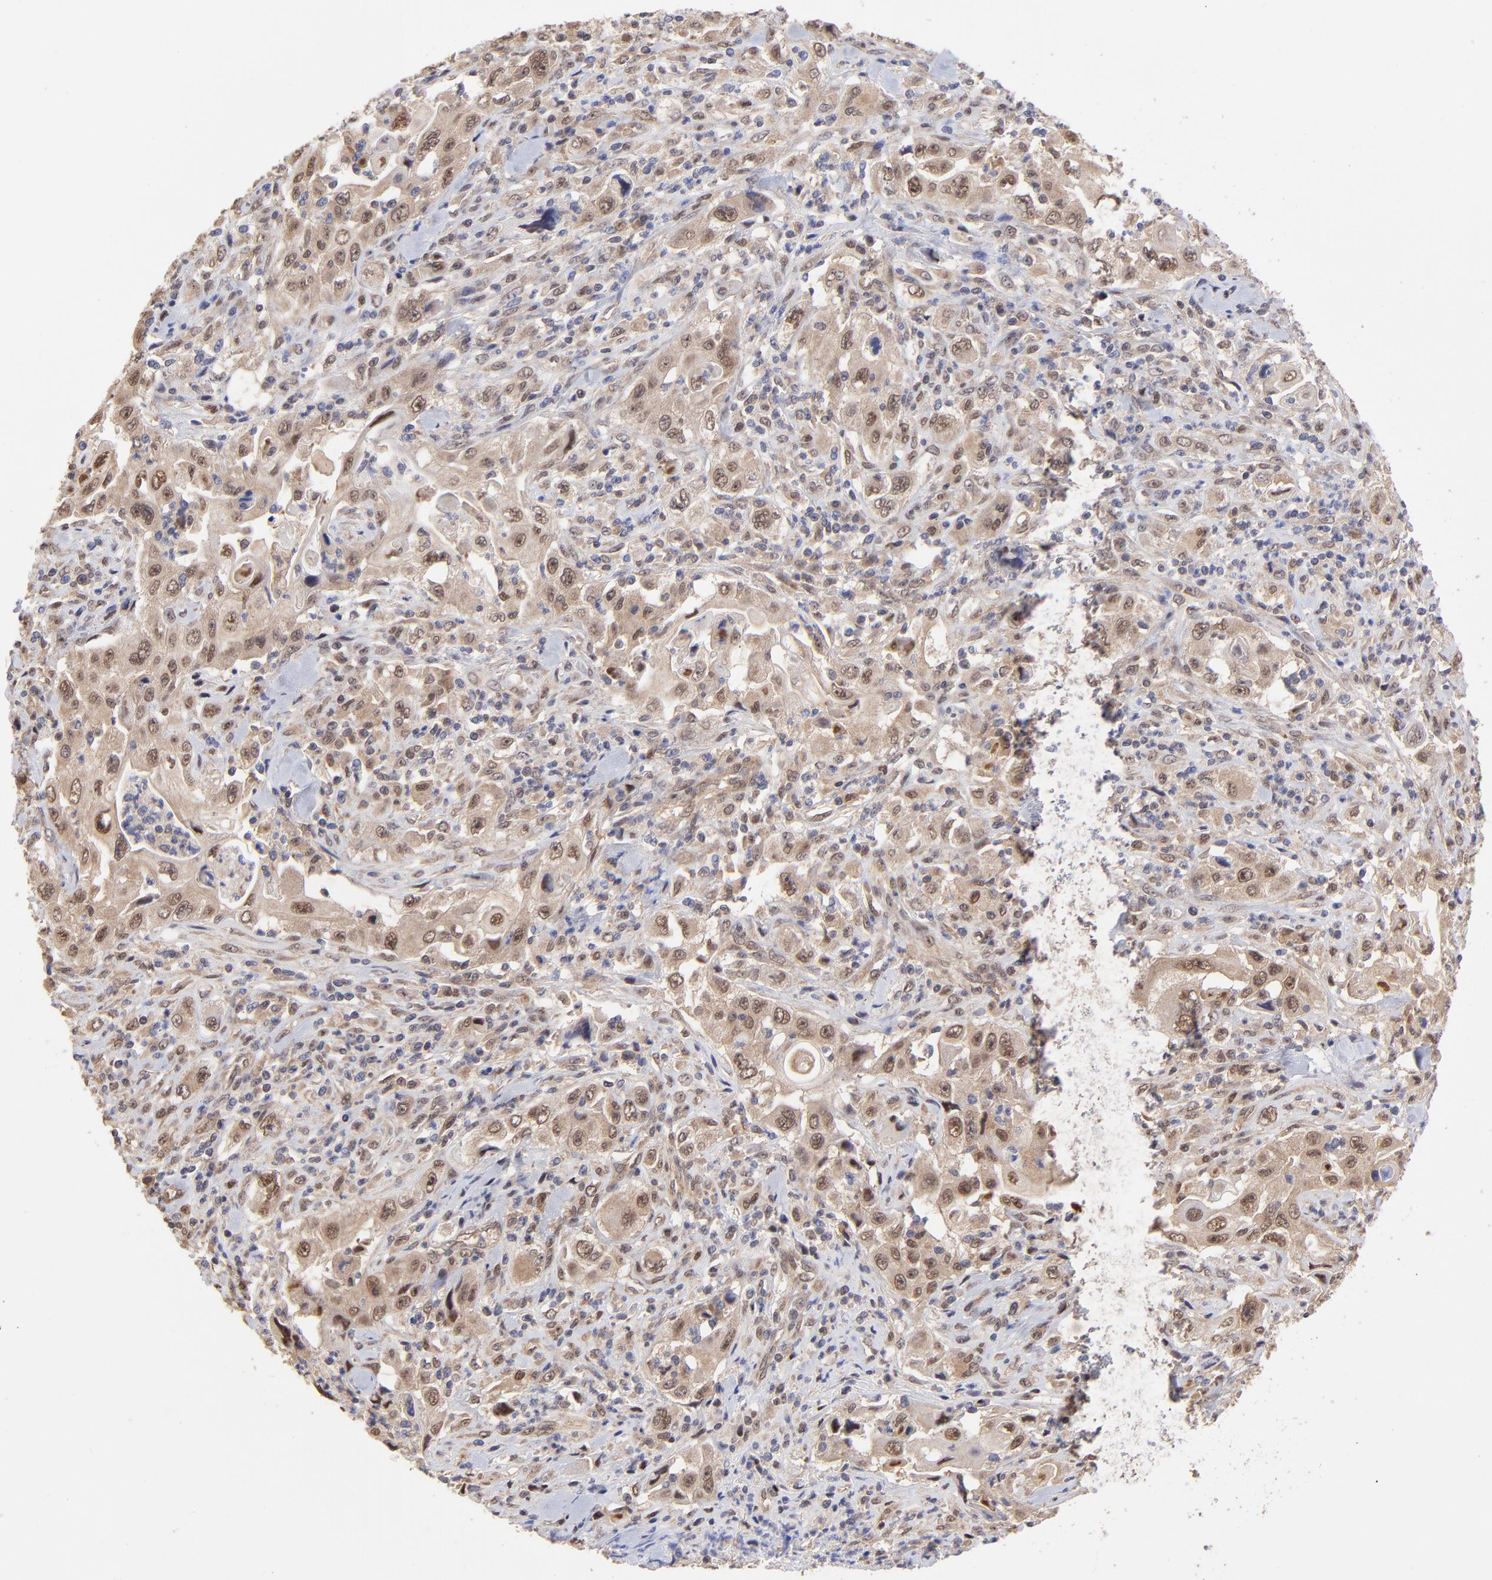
{"staining": {"intensity": "moderate", "quantity": ">75%", "location": "cytoplasmic/membranous,nuclear"}, "tissue": "pancreatic cancer", "cell_type": "Tumor cells", "image_type": "cancer", "snomed": [{"axis": "morphology", "description": "Adenocarcinoma, NOS"}, {"axis": "topography", "description": "Pancreas"}], "caption": "Immunohistochemistry (IHC) micrograph of pancreatic cancer stained for a protein (brown), which shows medium levels of moderate cytoplasmic/membranous and nuclear positivity in approximately >75% of tumor cells.", "gene": "PSMD14", "patient": {"sex": "male", "age": 70}}